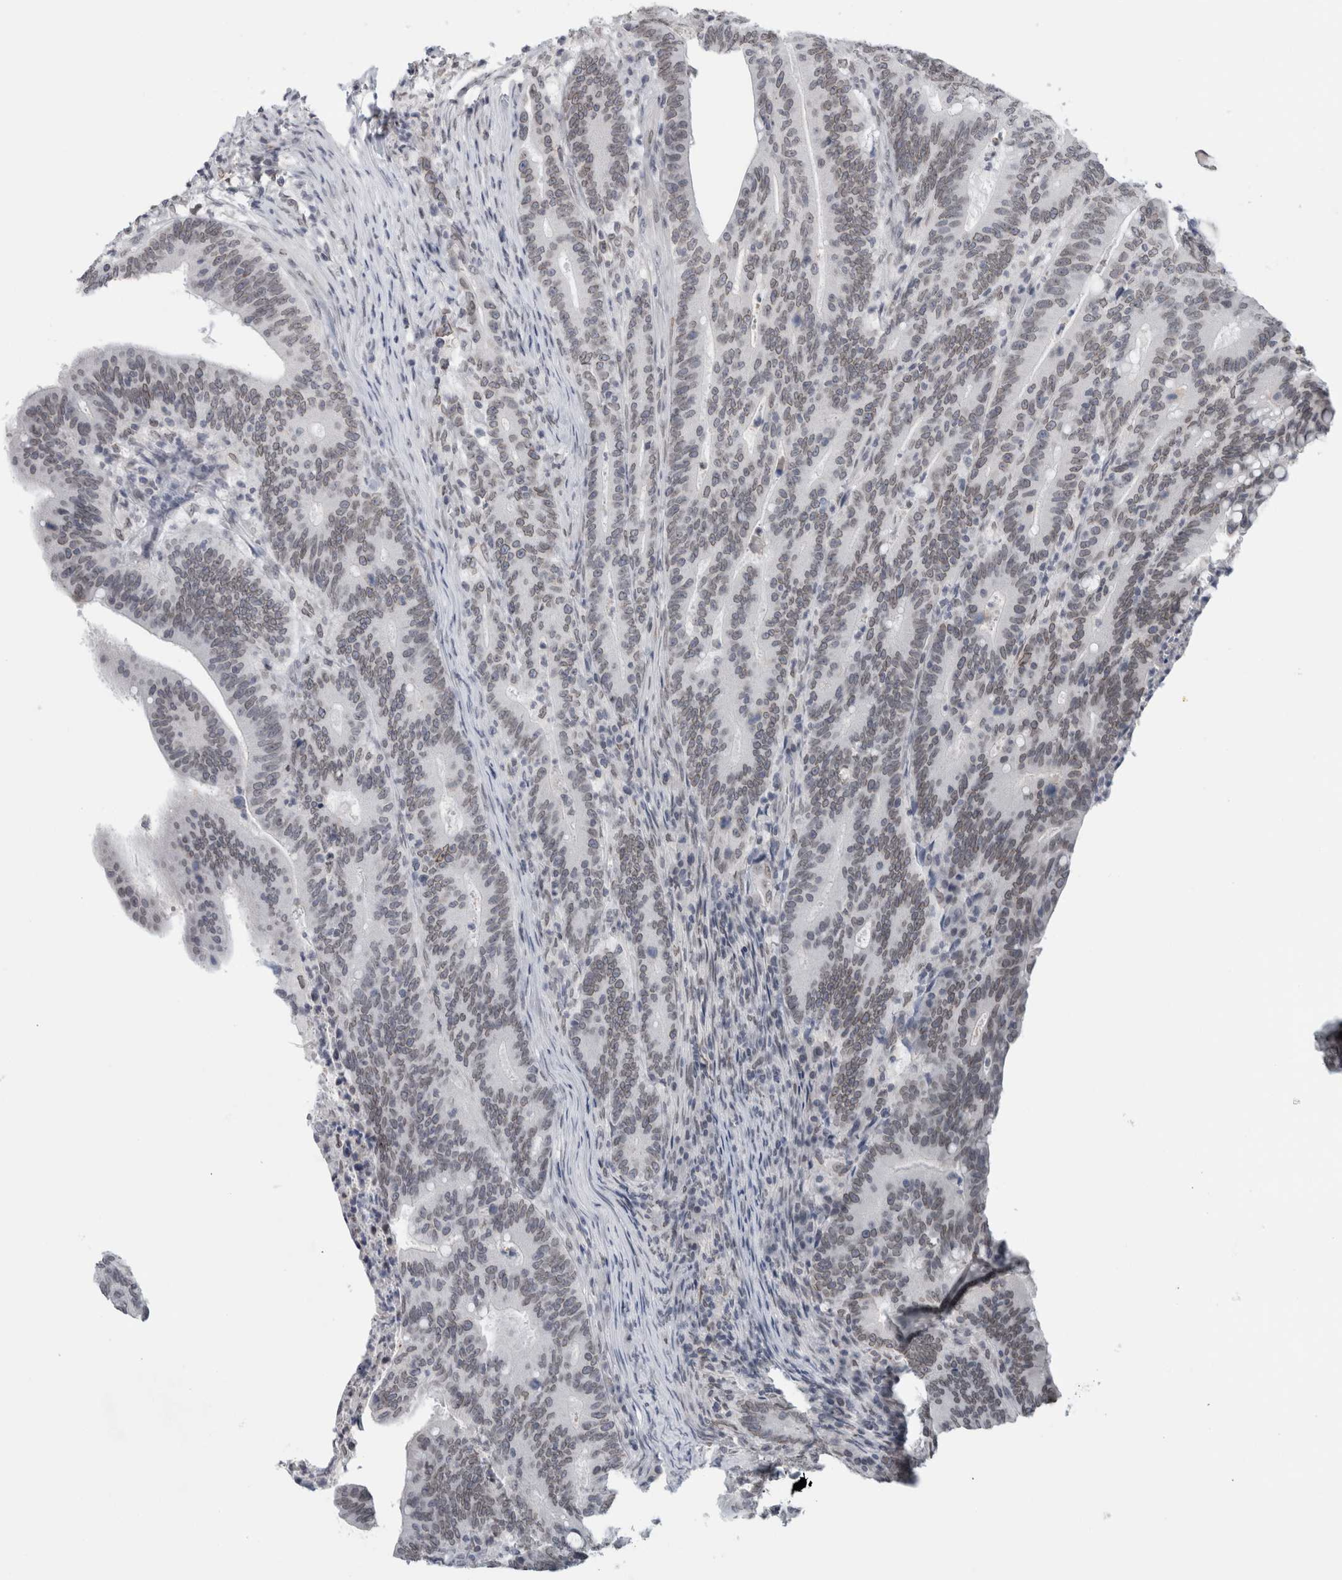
{"staining": {"intensity": "weak", "quantity": ">75%", "location": "cytoplasmic/membranous,nuclear"}, "tissue": "colorectal cancer", "cell_type": "Tumor cells", "image_type": "cancer", "snomed": [{"axis": "morphology", "description": "Adenocarcinoma, NOS"}, {"axis": "topography", "description": "Colon"}], "caption": "High-power microscopy captured an IHC photomicrograph of colorectal adenocarcinoma, revealing weak cytoplasmic/membranous and nuclear staining in approximately >75% of tumor cells.", "gene": "ZNF770", "patient": {"sex": "female", "age": 66}}